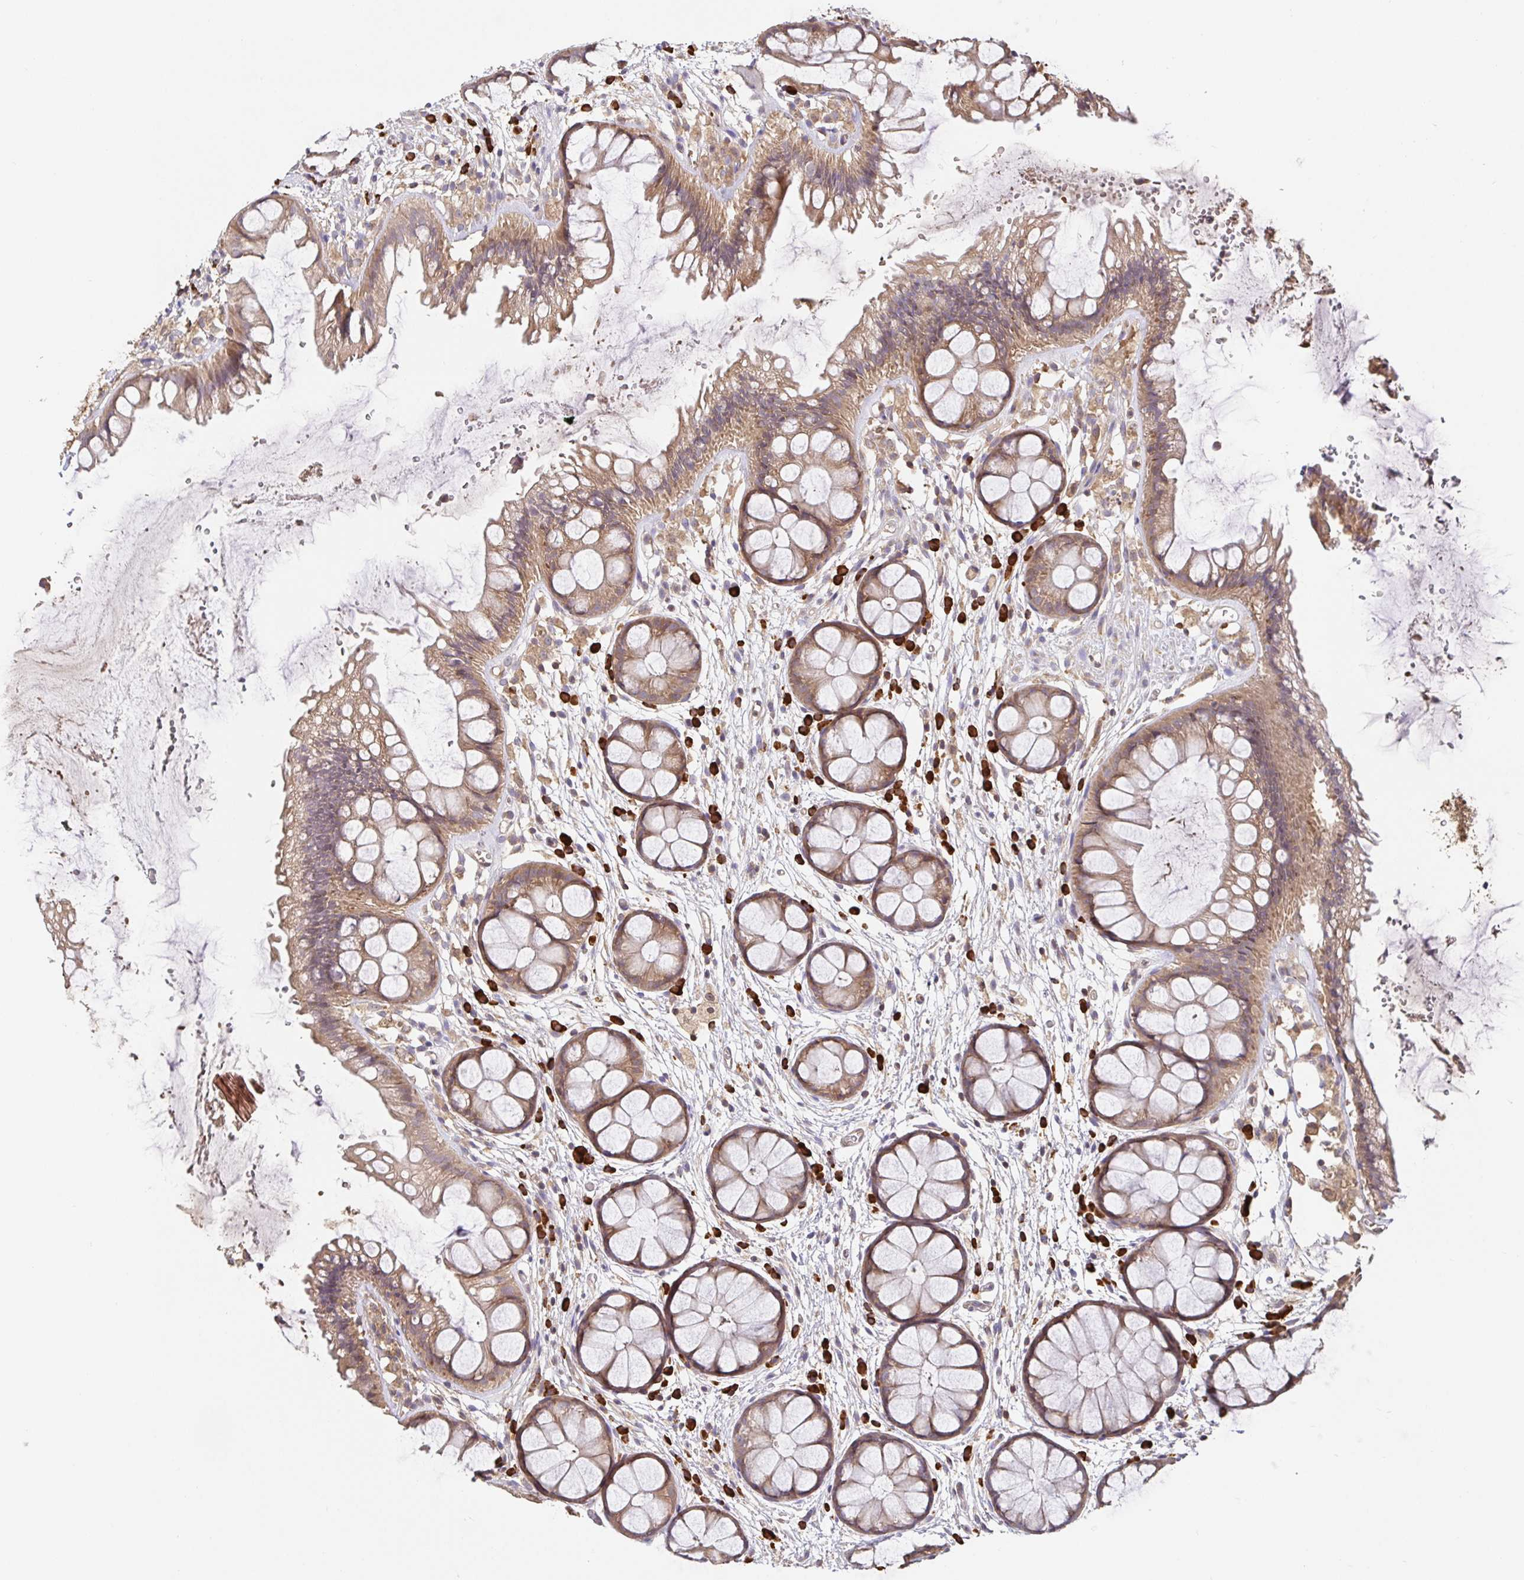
{"staining": {"intensity": "weak", "quantity": ">75%", "location": "cytoplasmic/membranous"}, "tissue": "rectum", "cell_type": "Glandular cells", "image_type": "normal", "snomed": [{"axis": "morphology", "description": "Normal tissue, NOS"}, {"axis": "topography", "description": "Rectum"}], "caption": "Protein analysis of normal rectum exhibits weak cytoplasmic/membranous staining in approximately >75% of glandular cells. The staining was performed using DAB (3,3'-diaminobenzidine), with brown indicating positive protein expression. Nuclei are stained blue with hematoxylin.", "gene": "HAGH", "patient": {"sex": "female", "age": 62}}